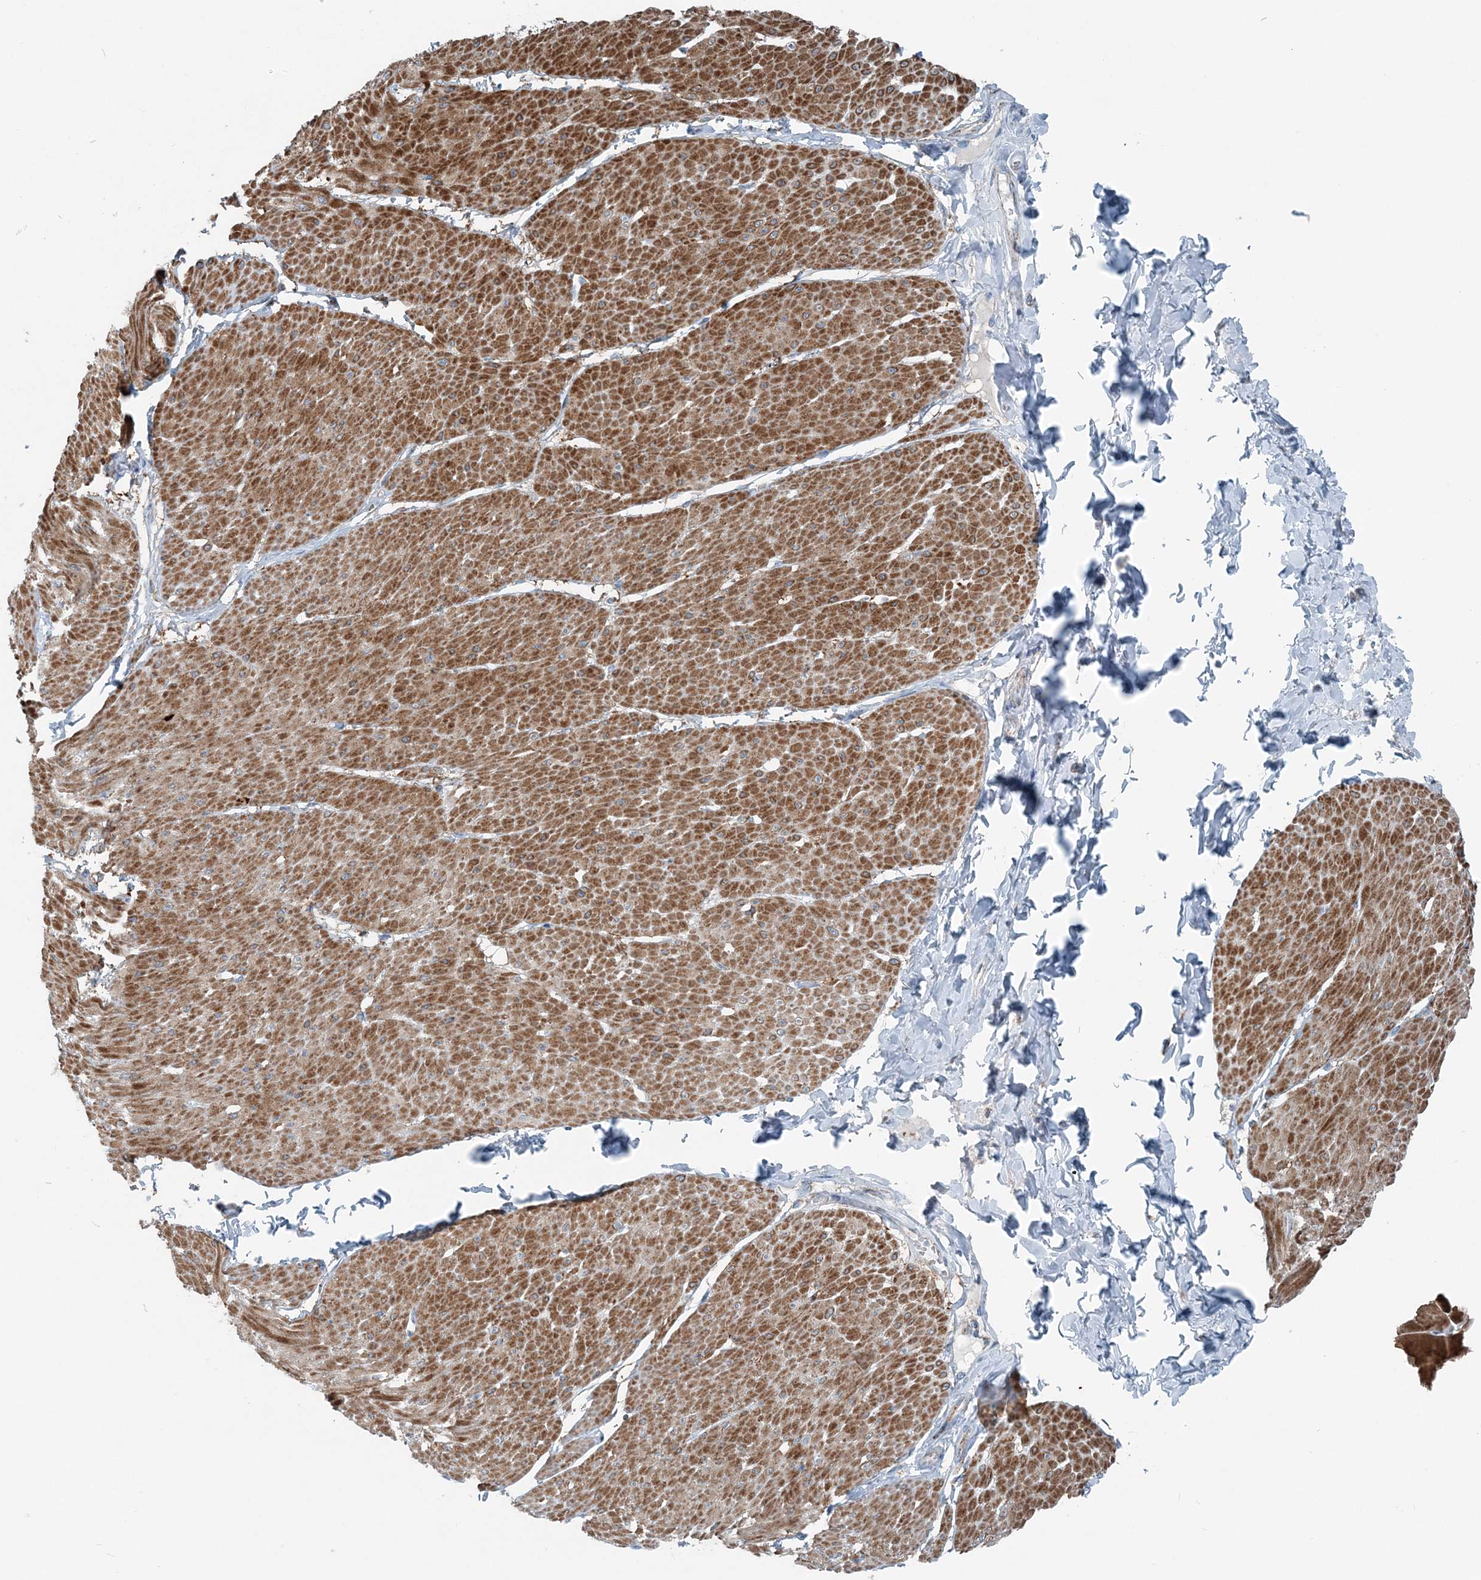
{"staining": {"intensity": "moderate", "quantity": ">75%", "location": "cytoplasmic/membranous"}, "tissue": "smooth muscle", "cell_type": "Smooth muscle cells", "image_type": "normal", "snomed": [{"axis": "morphology", "description": "Urothelial carcinoma, High grade"}, {"axis": "topography", "description": "Urinary bladder"}], "caption": "Immunohistochemical staining of unremarkable human smooth muscle exhibits moderate cytoplasmic/membranous protein positivity in about >75% of smooth muscle cells.", "gene": "INTU", "patient": {"sex": "male", "age": 46}}